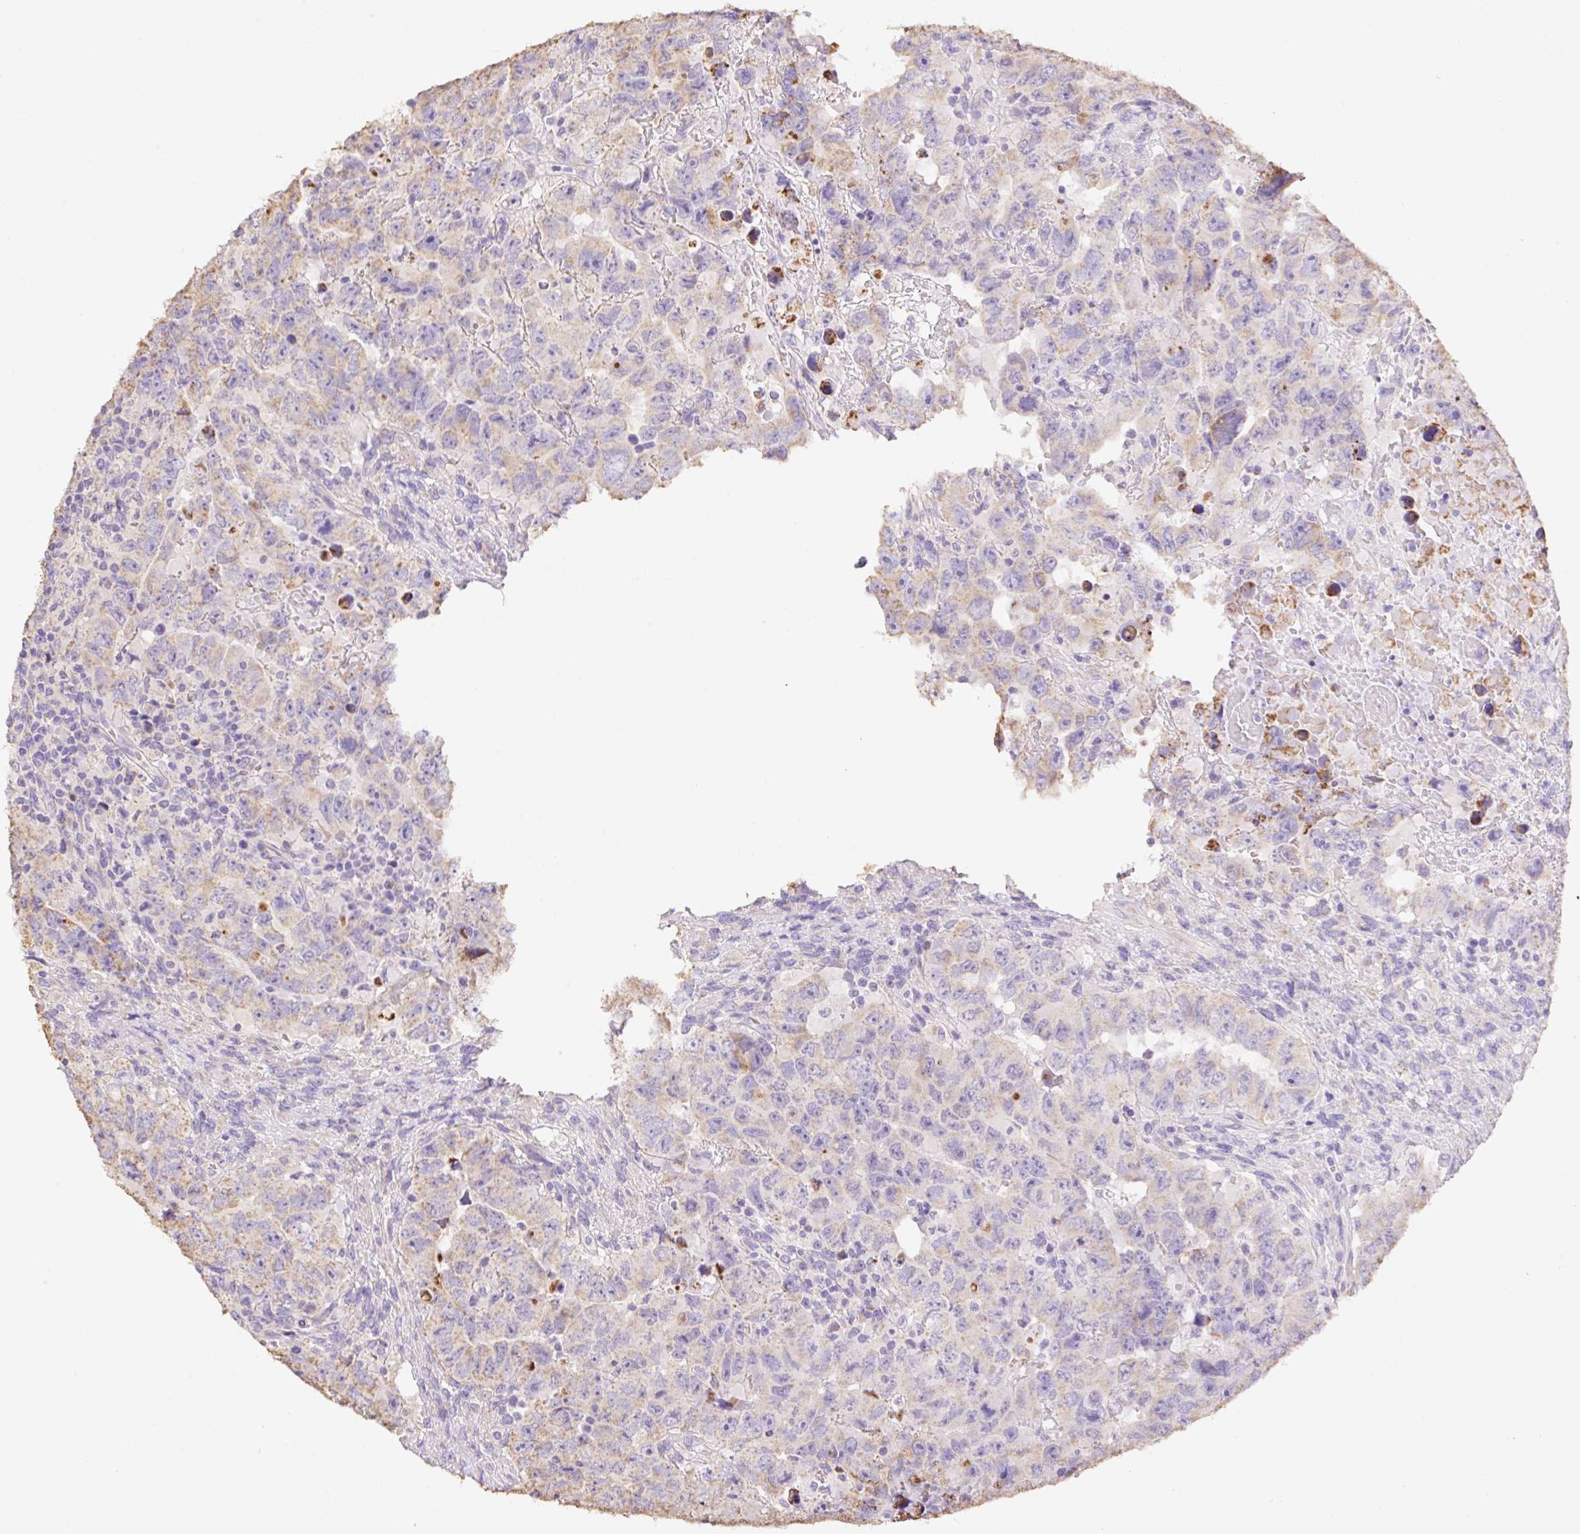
{"staining": {"intensity": "negative", "quantity": "none", "location": "none"}, "tissue": "testis cancer", "cell_type": "Tumor cells", "image_type": "cancer", "snomed": [{"axis": "morphology", "description": "Carcinoma, Embryonal, NOS"}, {"axis": "topography", "description": "Testis"}], "caption": "Immunohistochemical staining of human testis cancer (embryonal carcinoma) exhibits no significant staining in tumor cells.", "gene": "COPZ2", "patient": {"sex": "male", "age": 24}}